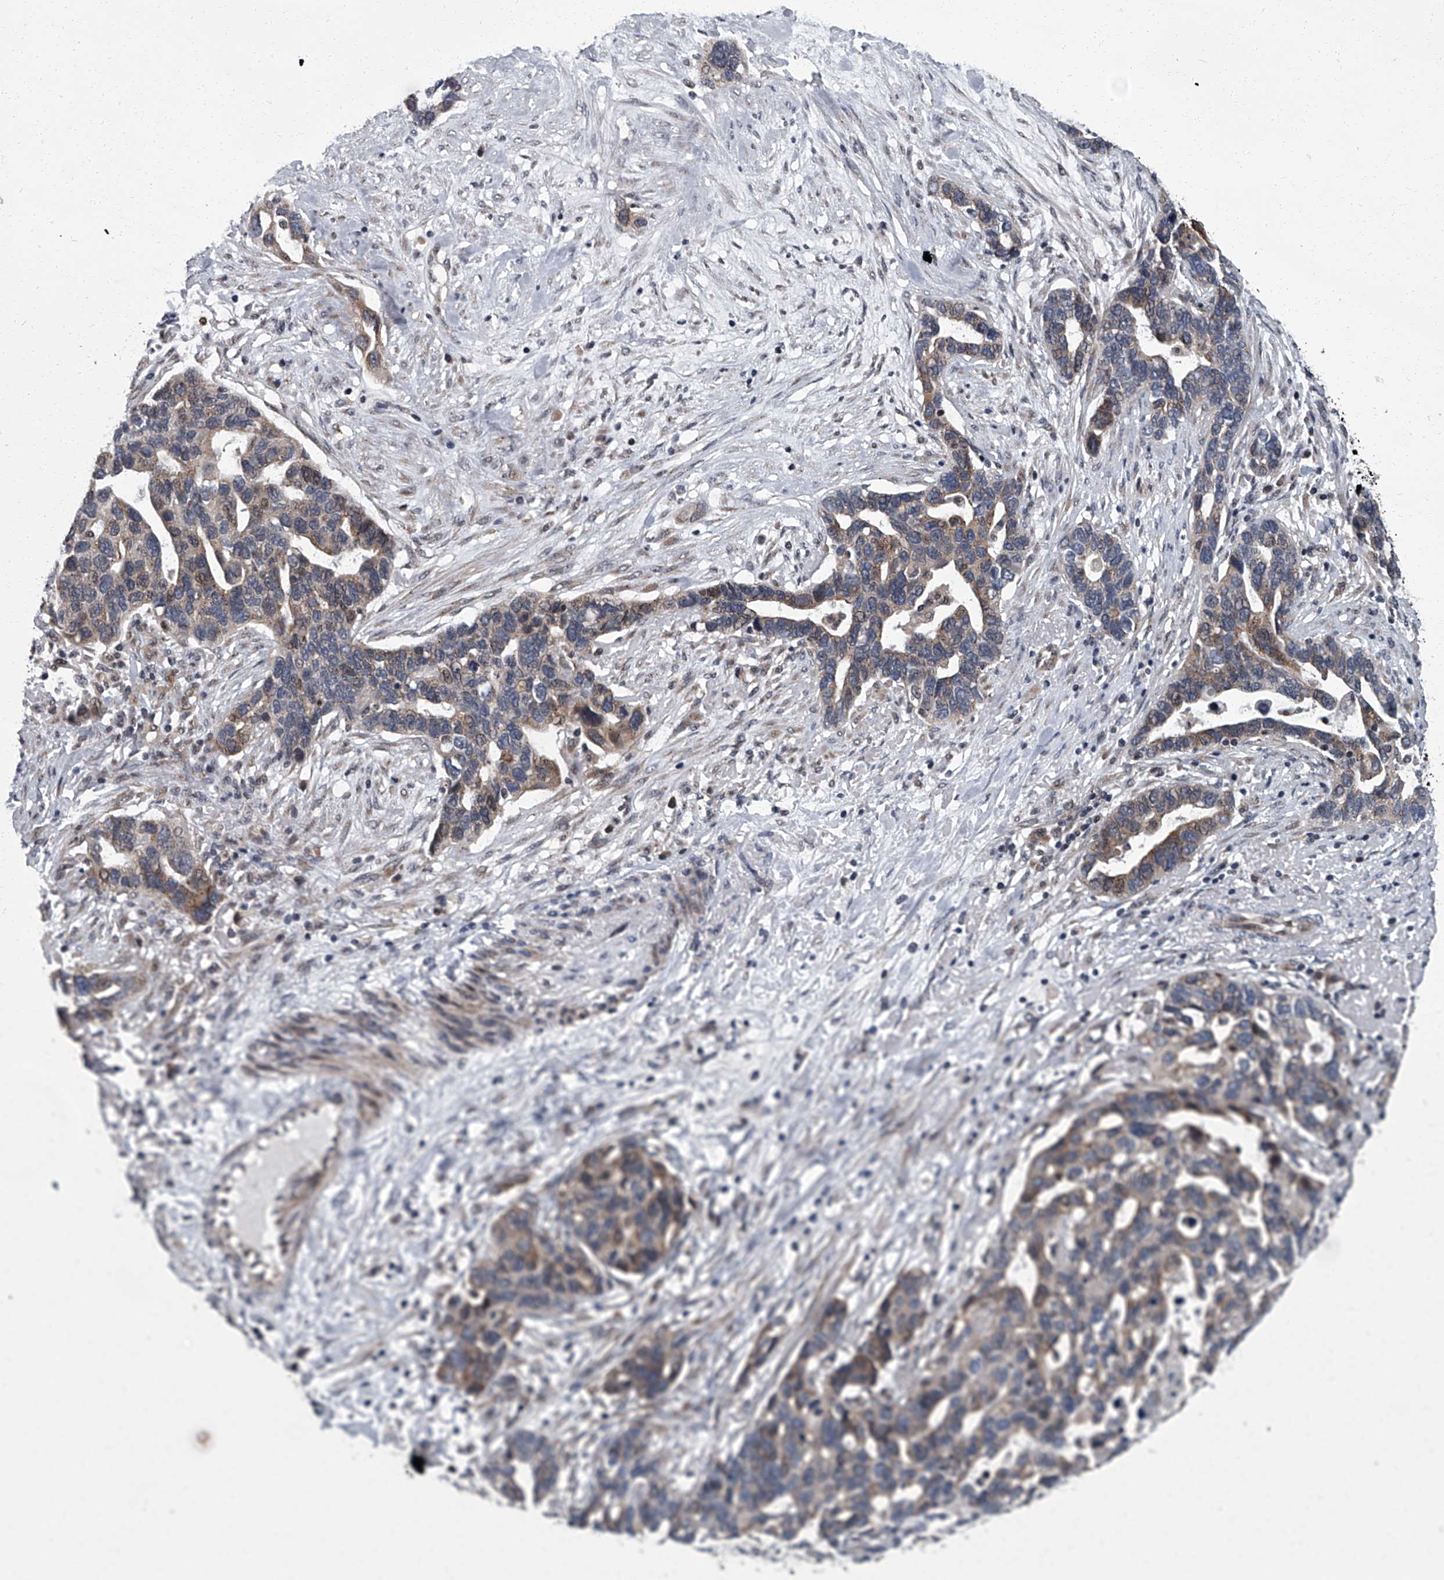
{"staining": {"intensity": "weak", "quantity": "<25%", "location": "cytoplasmic/membranous"}, "tissue": "ovarian cancer", "cell_type": "Tumor cells", "image_type": "cancer", "snomed": [{"axis": "morphology", "description": "Cystadenocarcinoma, serous, NOS"}, {"axis": "topography", "description": "Ovary"}], "caption": "This histopathology image is of ovarian cancer (serous cystadenocarcinoma) stained with immunohistochemistry (IHC) to label a protein in brown with the nuclei are counter-stained blue. There is no staining in tumor cells.", "gene": "ZNF274", "patient": {"sex": "female", "age": 54}}